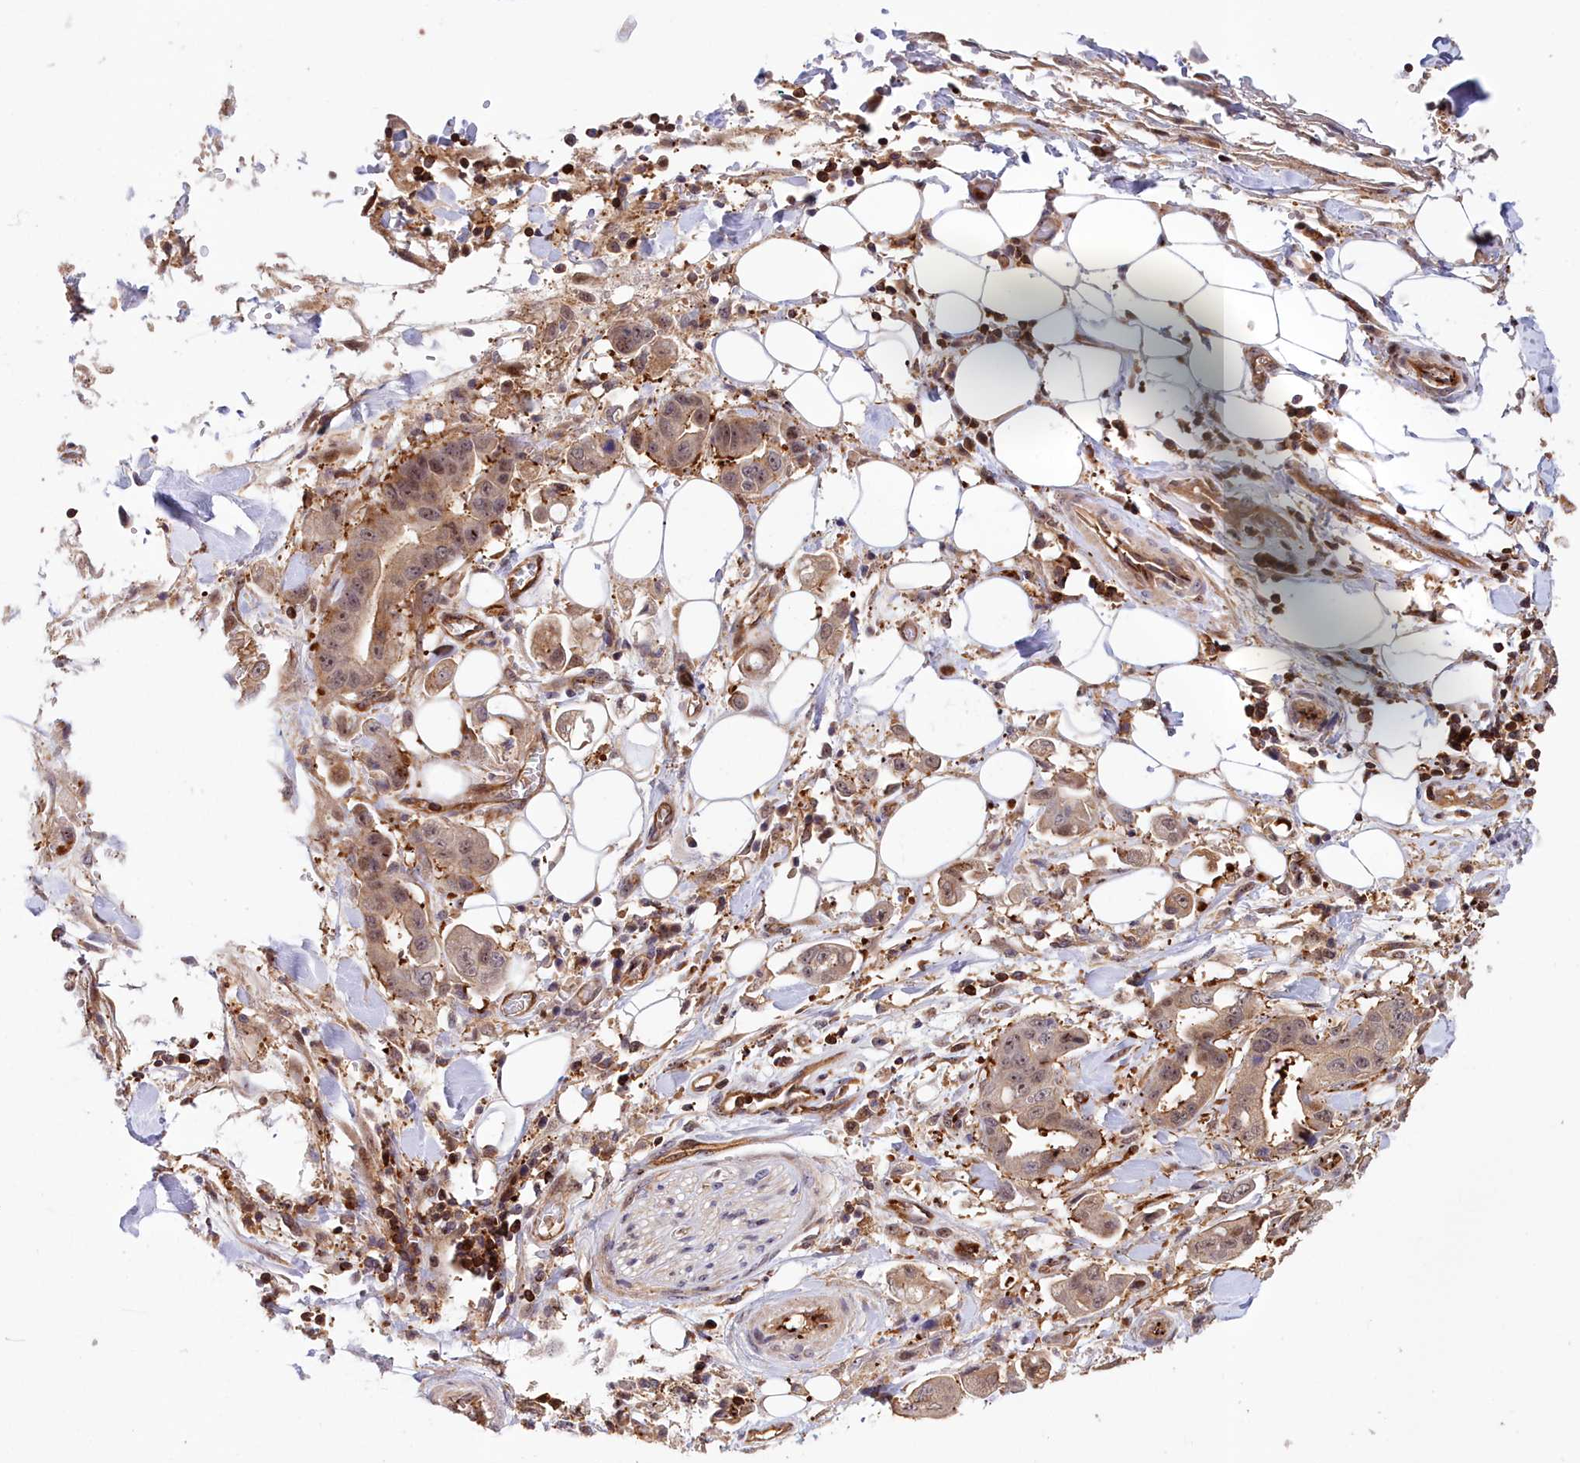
{"staining": {"intensity": "weak", "quantity": ">75%", "location": "cytoplasmic/membranous,nuclear"}, "tissue": "stomach cancer", "cell_type": "Tumor cells", "image_type": "cancer", "snomed": [{"axis": "morphology", "description": "Adenocarcinoma, NOS"}, {"axis": "topography", "description": "Stomach"}], "caption": "This is a histology image of immunohistochemistry (IHC) staining of stomach adenocarcinoma, which shows weak expression in the cytoplasmic/membranous and nuclear of tumor cells.", "gene": "NEURL4", "patient": {"sex": "male", "age": 62}}